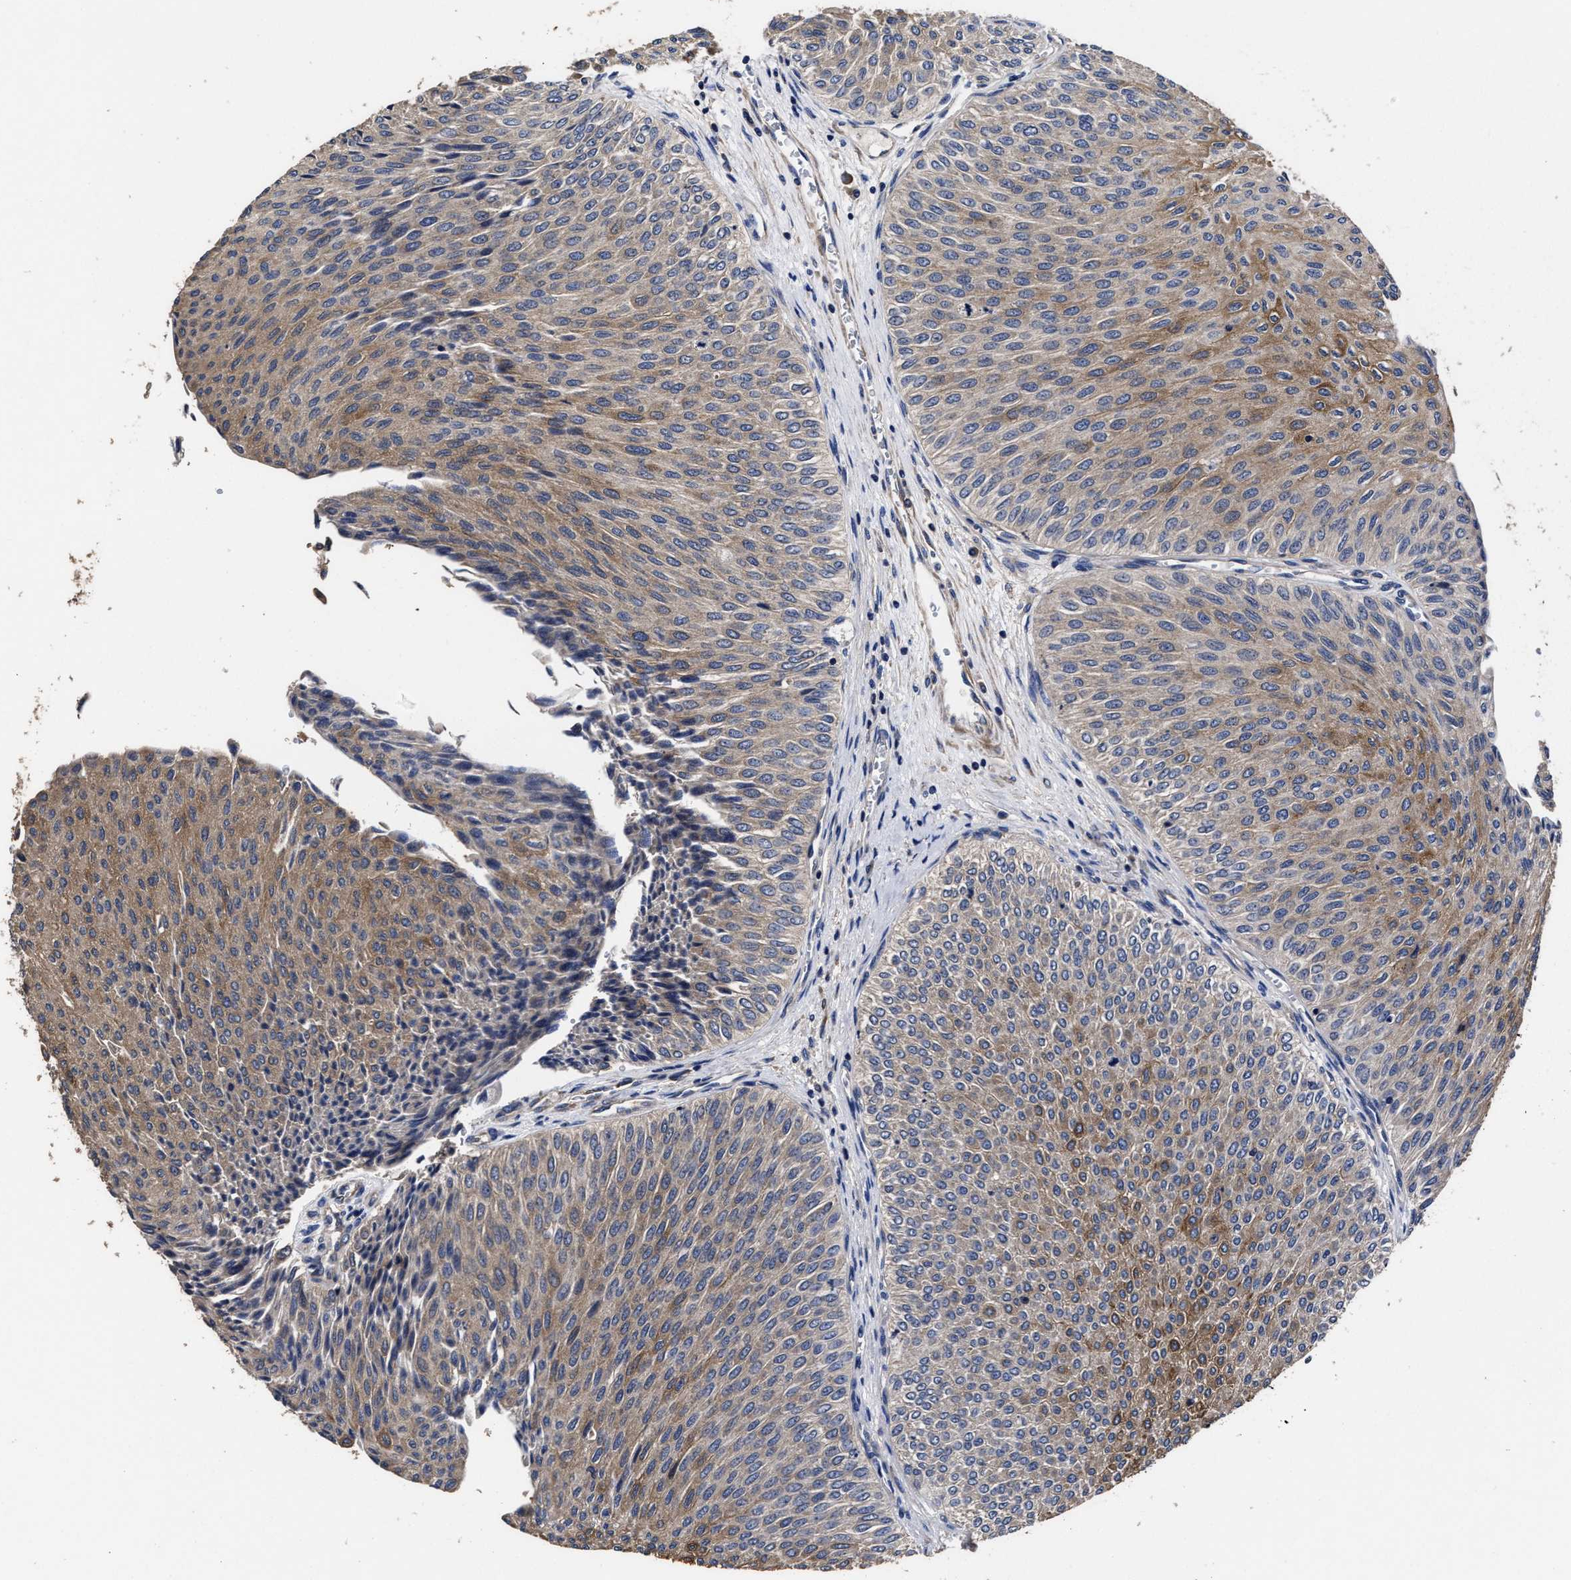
{"staining": {"intensity": "moderate", "quantity": "25%-75%", "location": "cytoplasmic/membranous"}, "tissue": "urothelial cancer", "cell_type": "Tumor cells", "image_type": "cancer", "snomed": [{"axis": "morphology", "description": "Urothelial carcinoma, Low grade"}, {"axis": "topography", "description": "Urinary bladder"}], "caption": "Brown immunohistochemical staining in human urothelial carcinoma (low-grade) reveals moderate cytoplasmic/membranous expression in approximately 25%-75% of tumor cells.", "gene": "AVEN", "patient": {"sex": "male", "age": 78}}